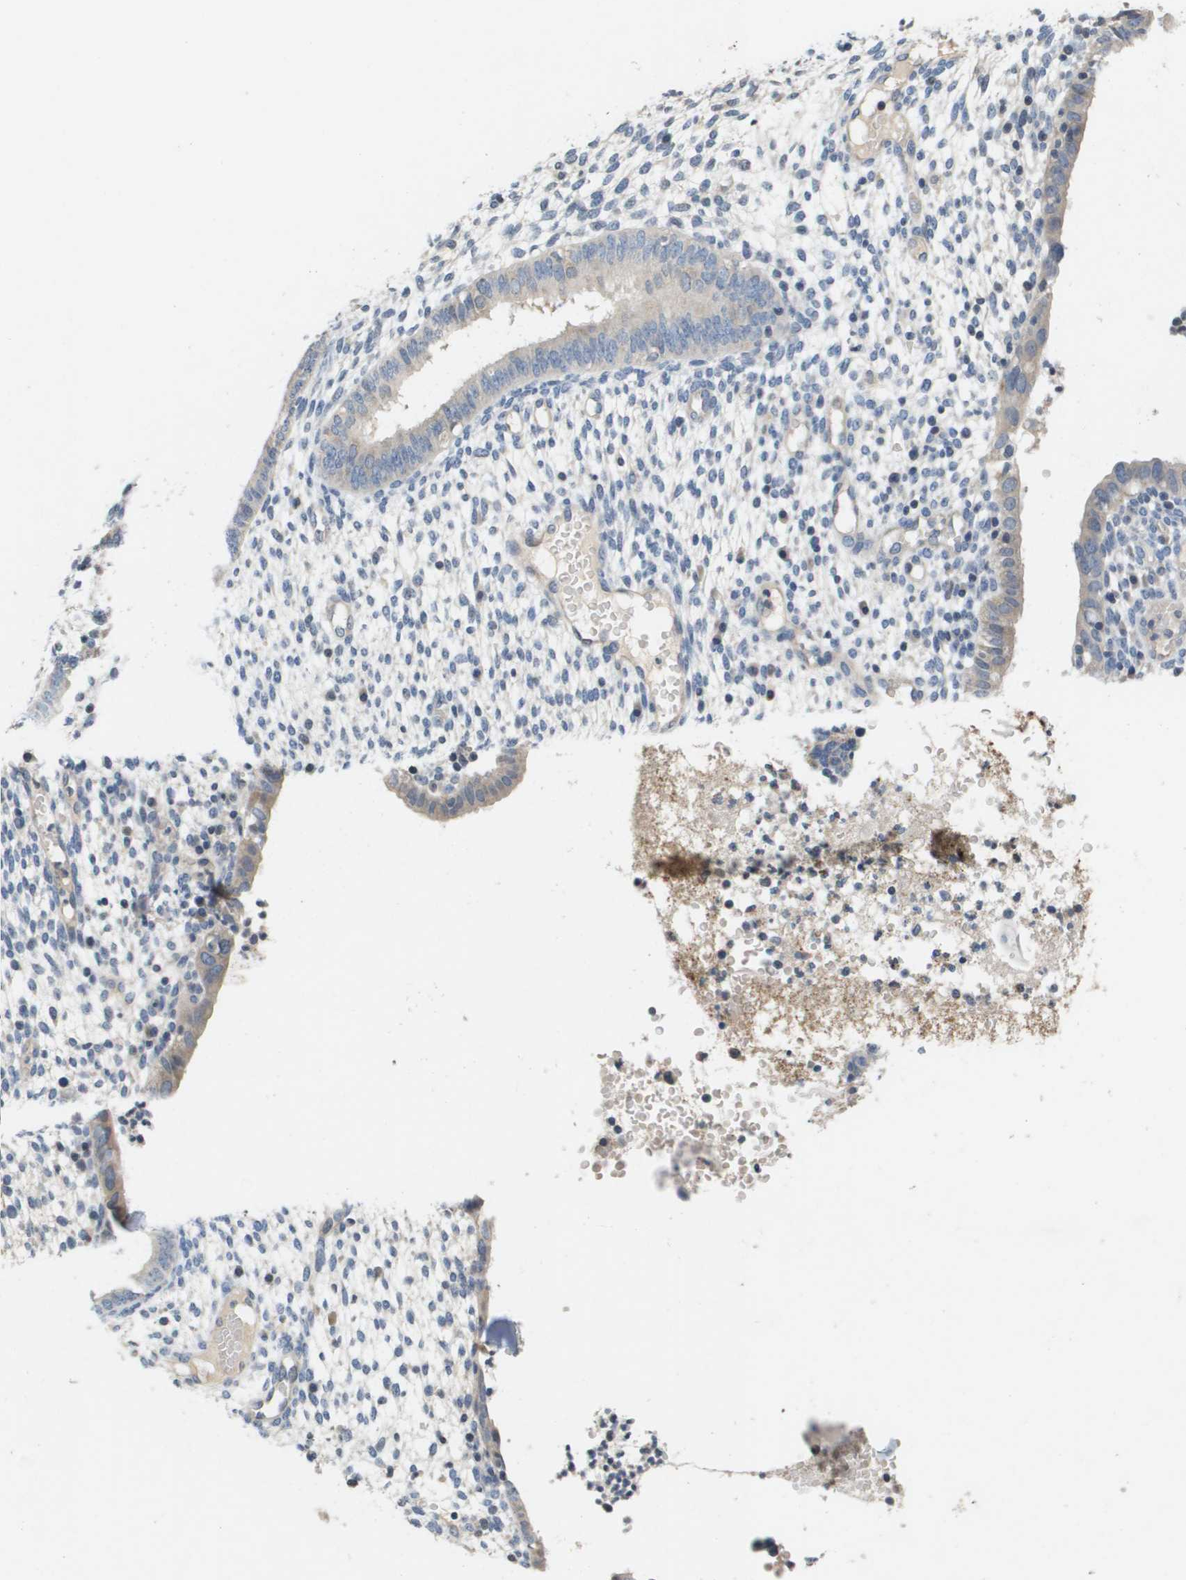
{"staining": {"intensity": "weak", "quantity": "<25%", "location": "cytoplasmic/membranous"}, "tissue": "endometrium", "cell_type": "Cells in endometrial stroma", "image_type": "normal", "snomed": [{"axis": "morphology", "description": "Normal tissue, NOS"}, {"axis": "topography", "description": "Endometrium"}], "caption": "Micrograph shows no significant protein positivity in cells in endometrial stroma of normal endometrium. (Stains: DAB (3,3'-diaminobenzidine) immunohistochemistry (IHC) with hematoxylin counter stain, Microscopy: brightfield microscopy at high magnification).", "gene": "CAPN11", "patient": {"sex": "female", "age": 35}}